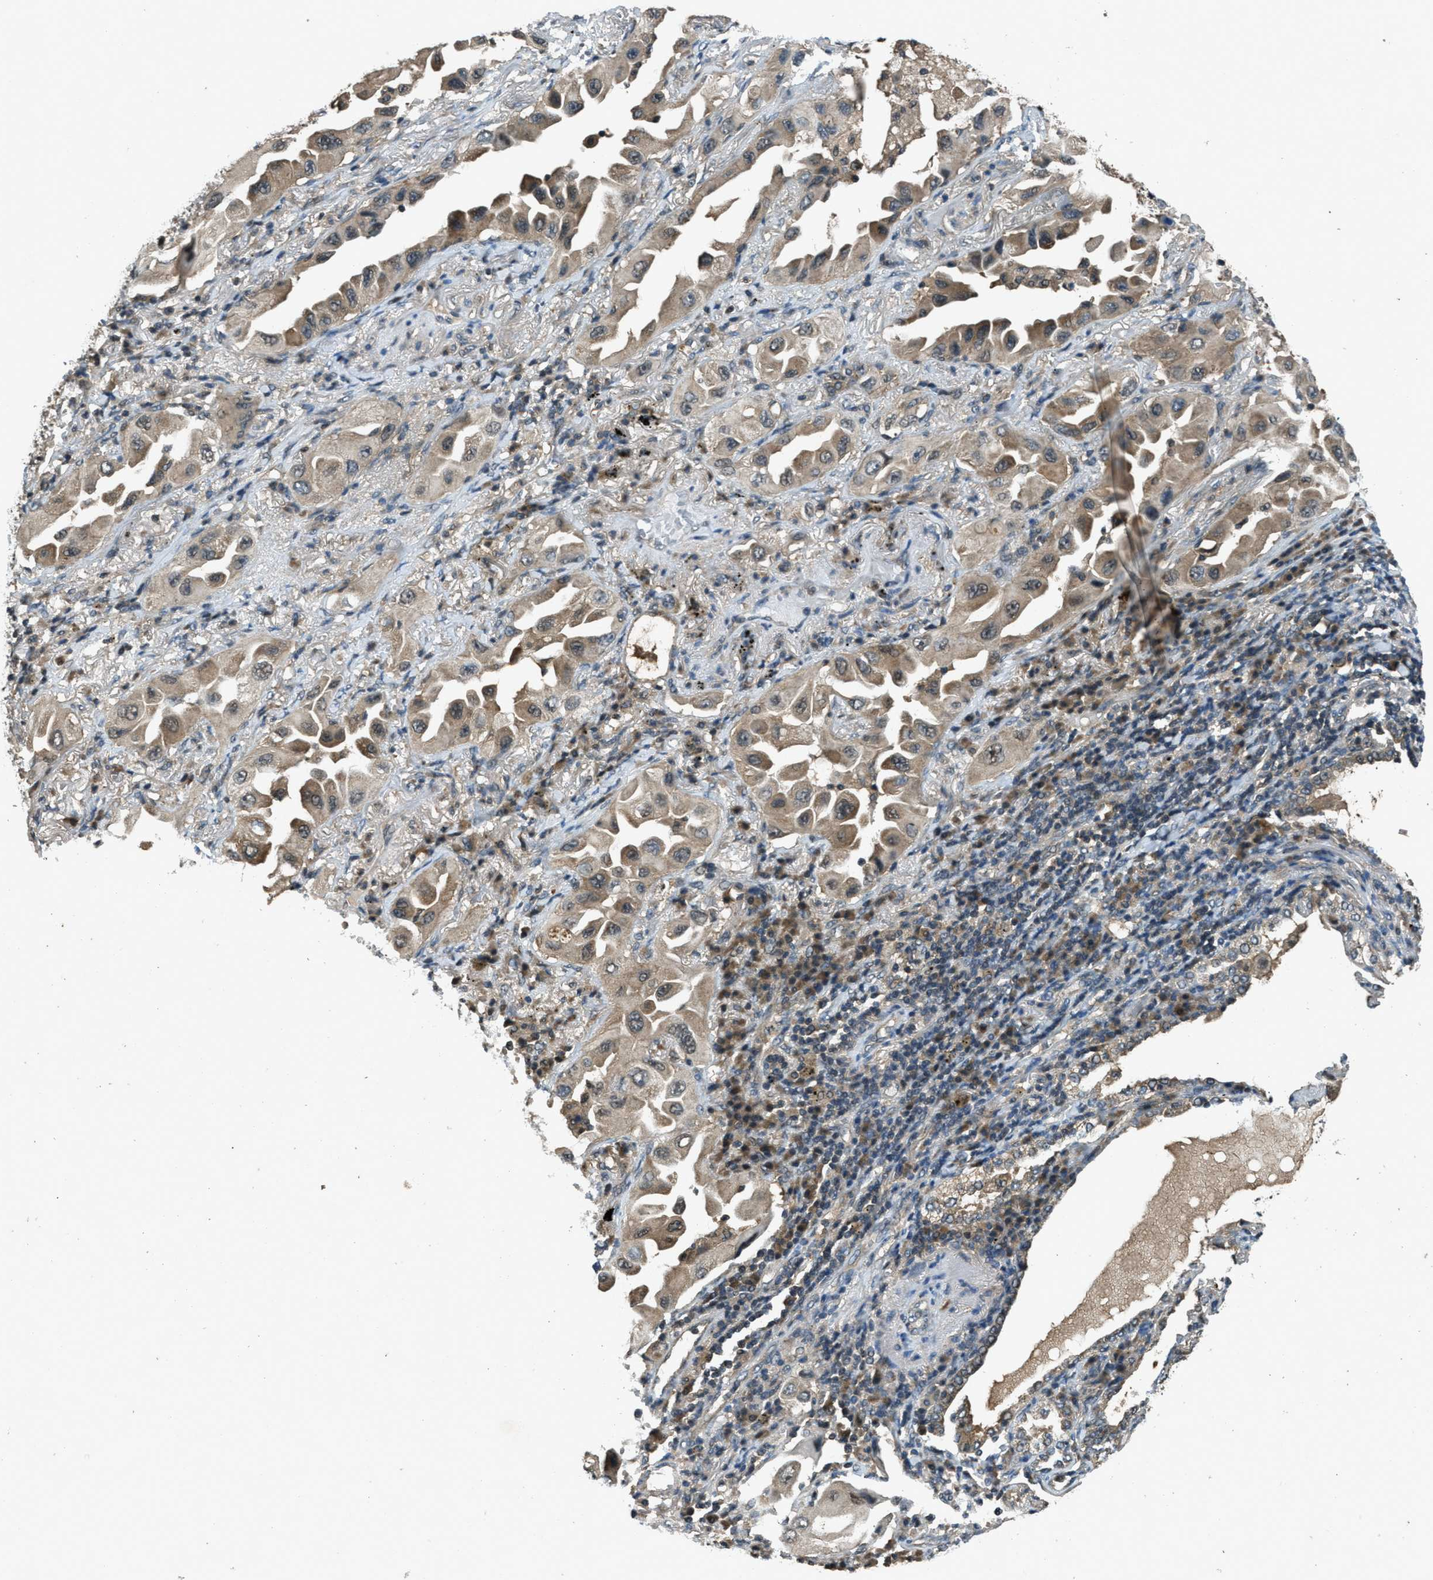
{"staining": {"intensity": "moderate", "quantity": "25%-75%", "location": "cytoplasmic/membranous"}, "tissue": "lung cancer", "cell_type": "Tumor cells", "image_type": "cancer", "snomed": [{"axis": "morphology", "description": "Adenocarcinoma, NOS"}, {"axis": "topography", "description": "Lung"}], "caption": "Brown immunohistochemical staining in lung cancer demonstrates moderate cytoplasmic/membranous positivity in approximately 25%-75% of tumor cells.", "gene": "DUSP6", "patient": {"sex": "female", "age": 65}}